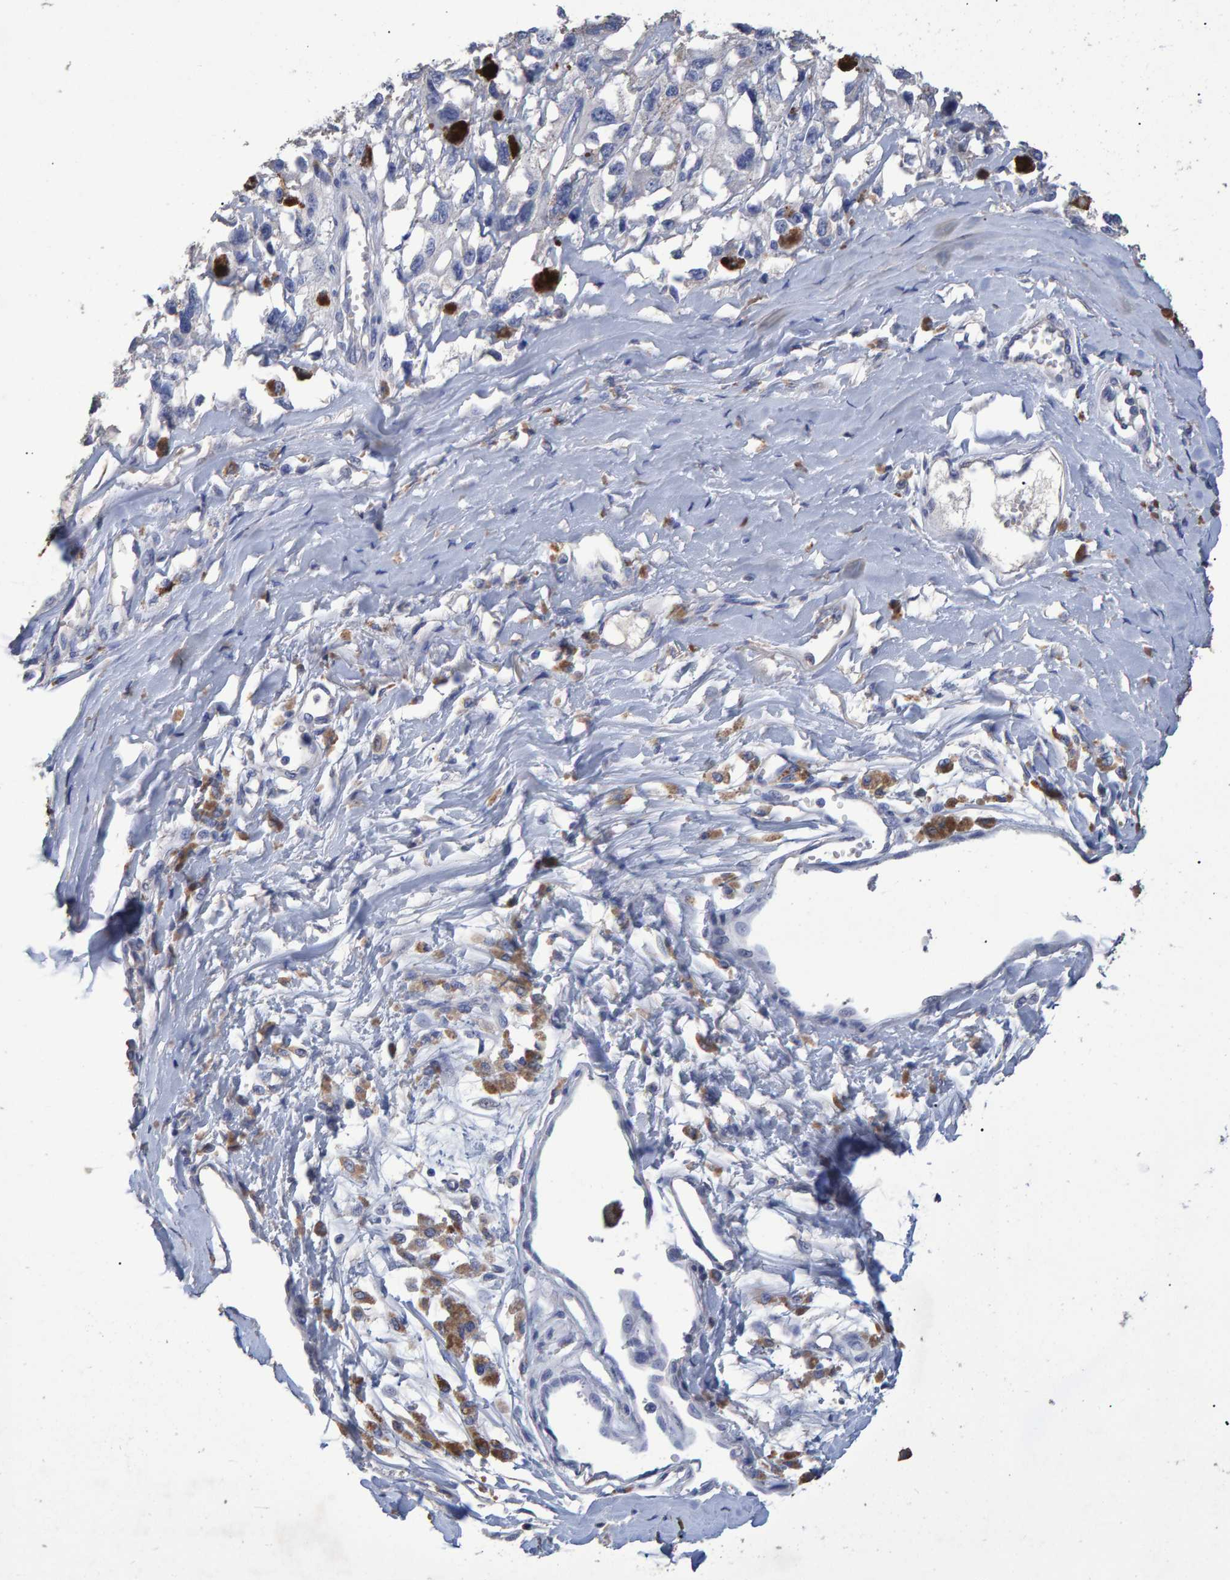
{"staining": {"intensity": "negative", "quantity": "none", "location": "none"}, "tissue": "melanoma", "cell_type": "Tumor cells", "image_type": "cancer", "snomed": [{"axis": "morphology", "description": "Malignant melanoma, Metastatic site"}, {"axis": "topography", "description": "Lymph node"}], "caption": "Human melanoma stained for a protein using immunohistochemistry (IHC) demonstrates no positivity in tumor cells.", "gene": "HEMGN", "patient": {"sex": "male", "age": 59}}